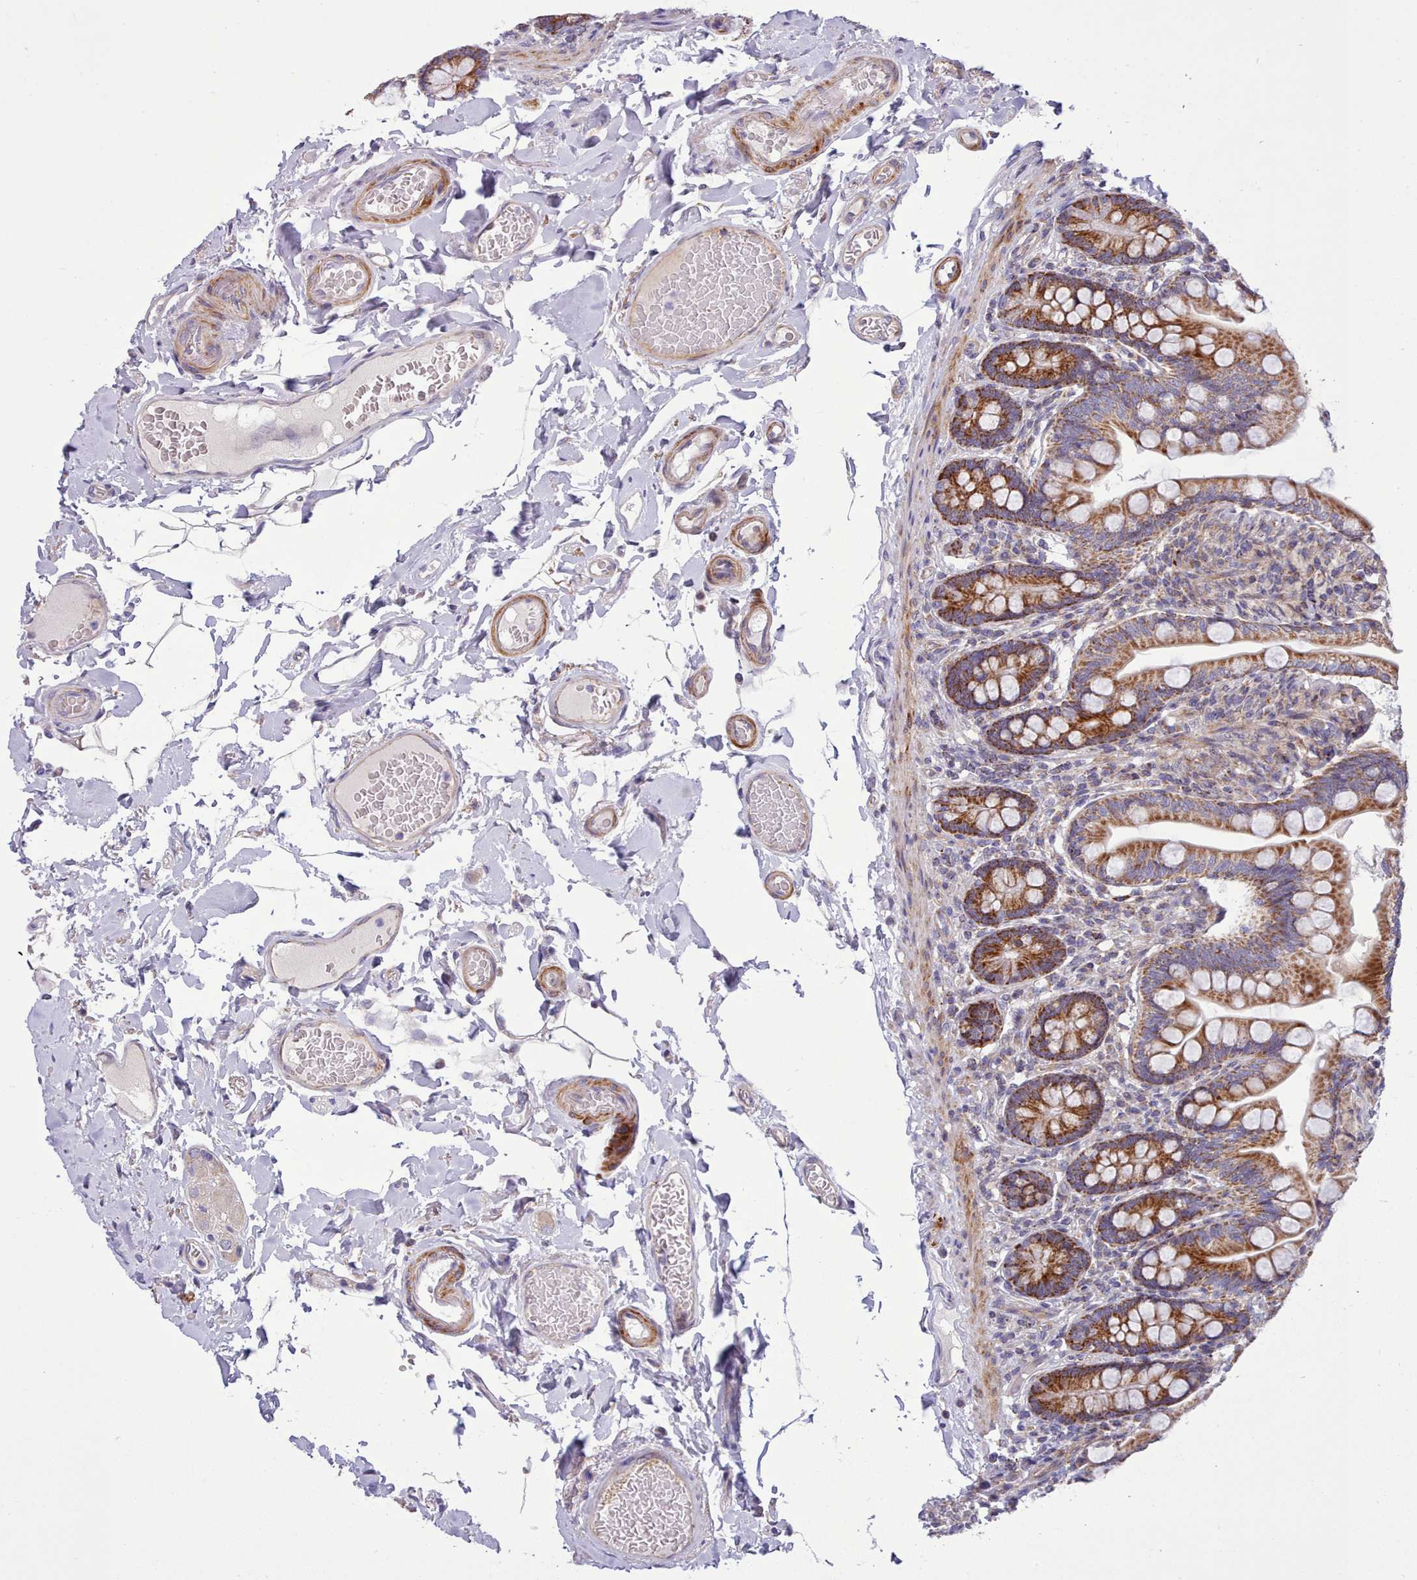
{"staining": {"intensity": "moderate", "quantity": ">75%", "location": "cytoplasmic/membranous"}, "tissue": "small intestine", "cell_type": "Glandular cells", "image_type": "normal", "snomed": [{"axis": "morphology", "description": "Normal tissue, NOS"}, {"axis": "topography", "description": "Small intestine"}], "caption": "Small intestine stained with IHC exhibits moderate cytoplasmic/membranous staining in approximately >75% of glandular cells.", "gene": "MRPL21", "patient": {"sex": "female", "age": 64}}